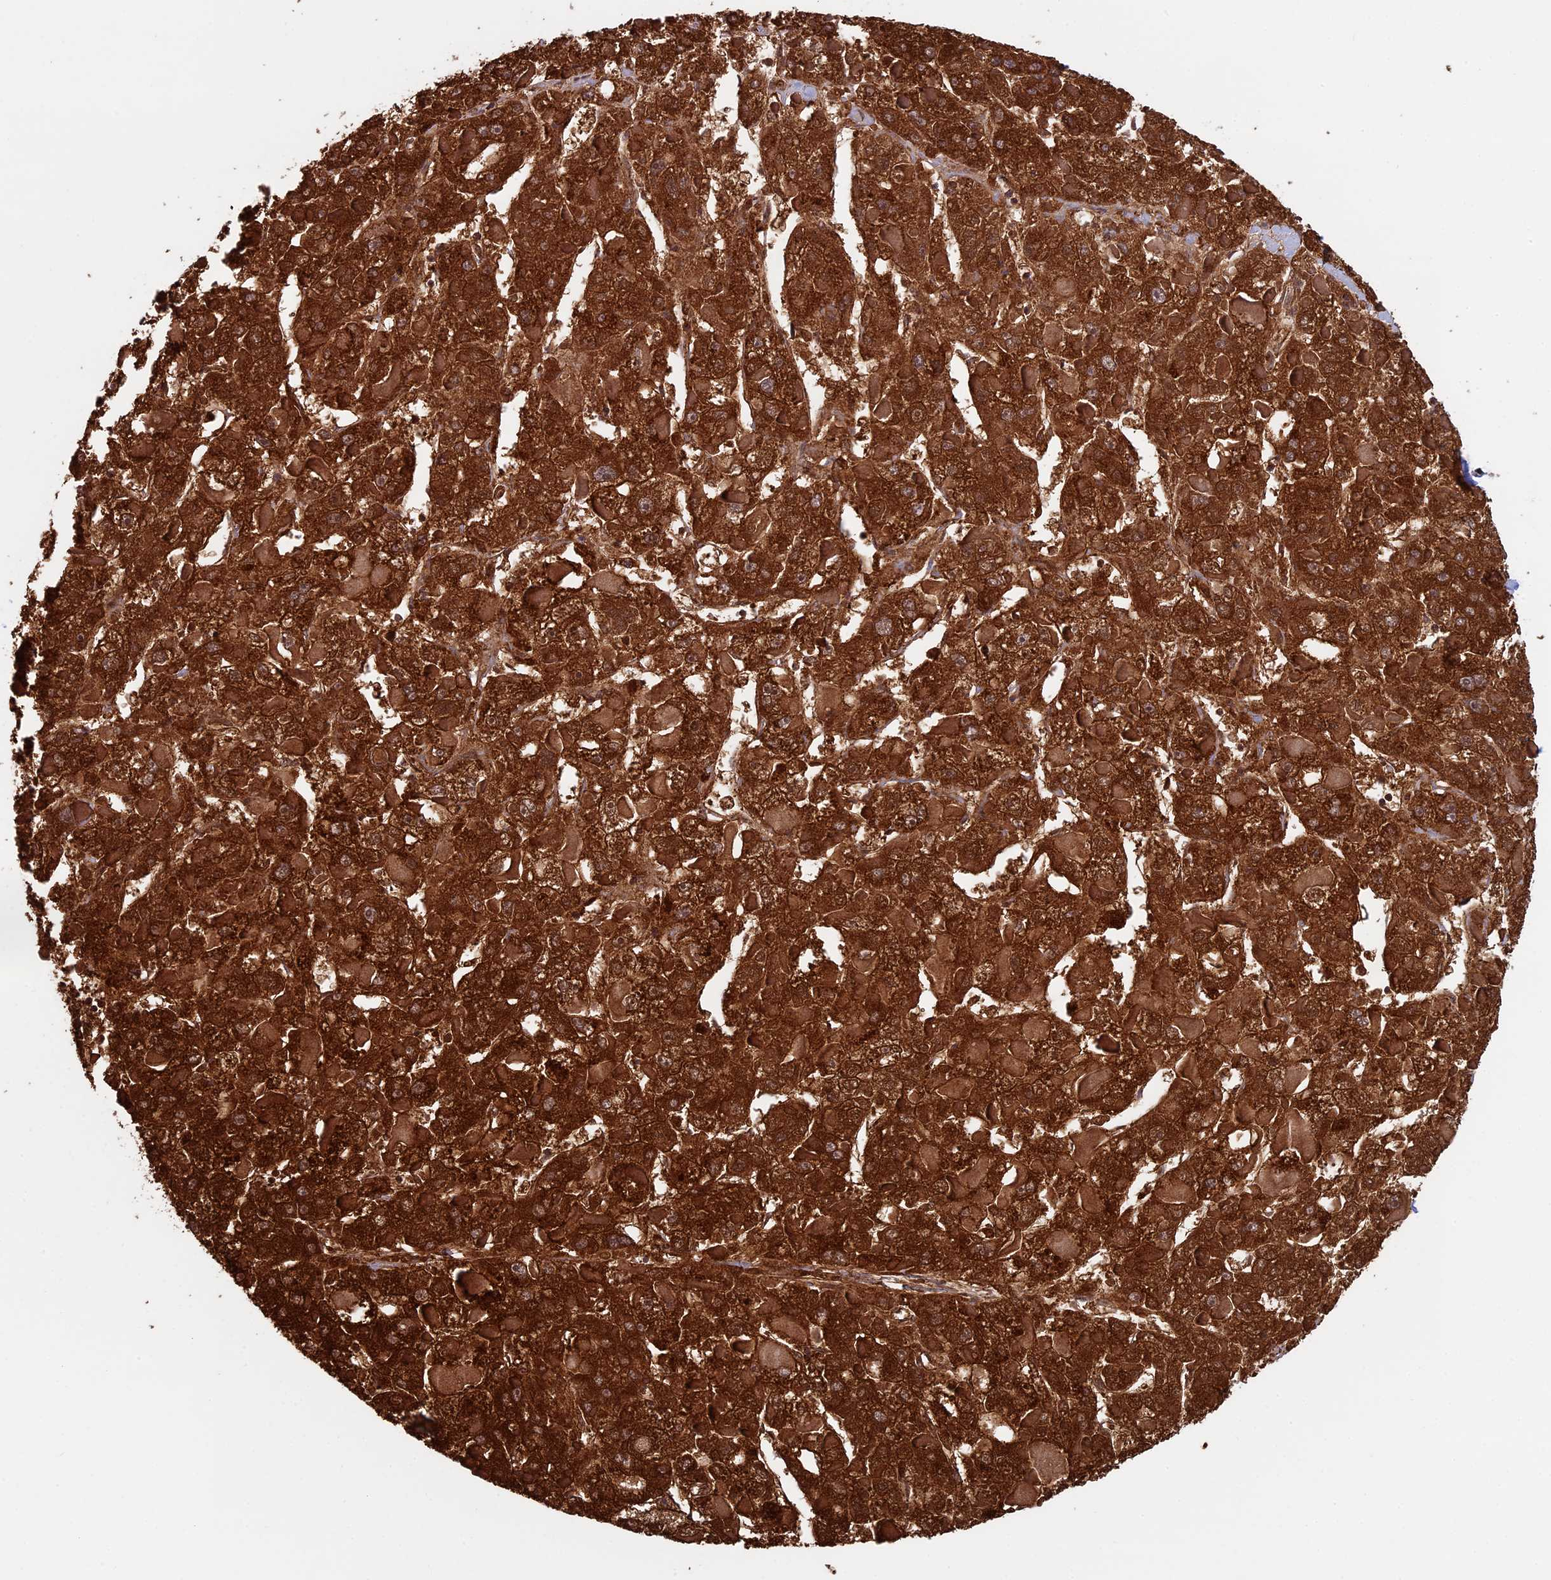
{"staining": {"intensity": "strong", "quantity": ">75%", "location": "cytoplasmic/membranous"}, "tissue": "liver cancer", "cell_type": "Tumor cells", "image_type": "cancer", "snomed": [{"axis": "morphology", "description": "Carcinoma, Hepatocellular, NOS"}, {"axis": "topography", "description": "Liver"}], "caption": "Liver cancer (hepatocellular carcinoma) stained with a protein marker exhibits strong staining in tumor cells.", "gene": "CCDC8", "patient": {"sex": "female", "age": 73}}